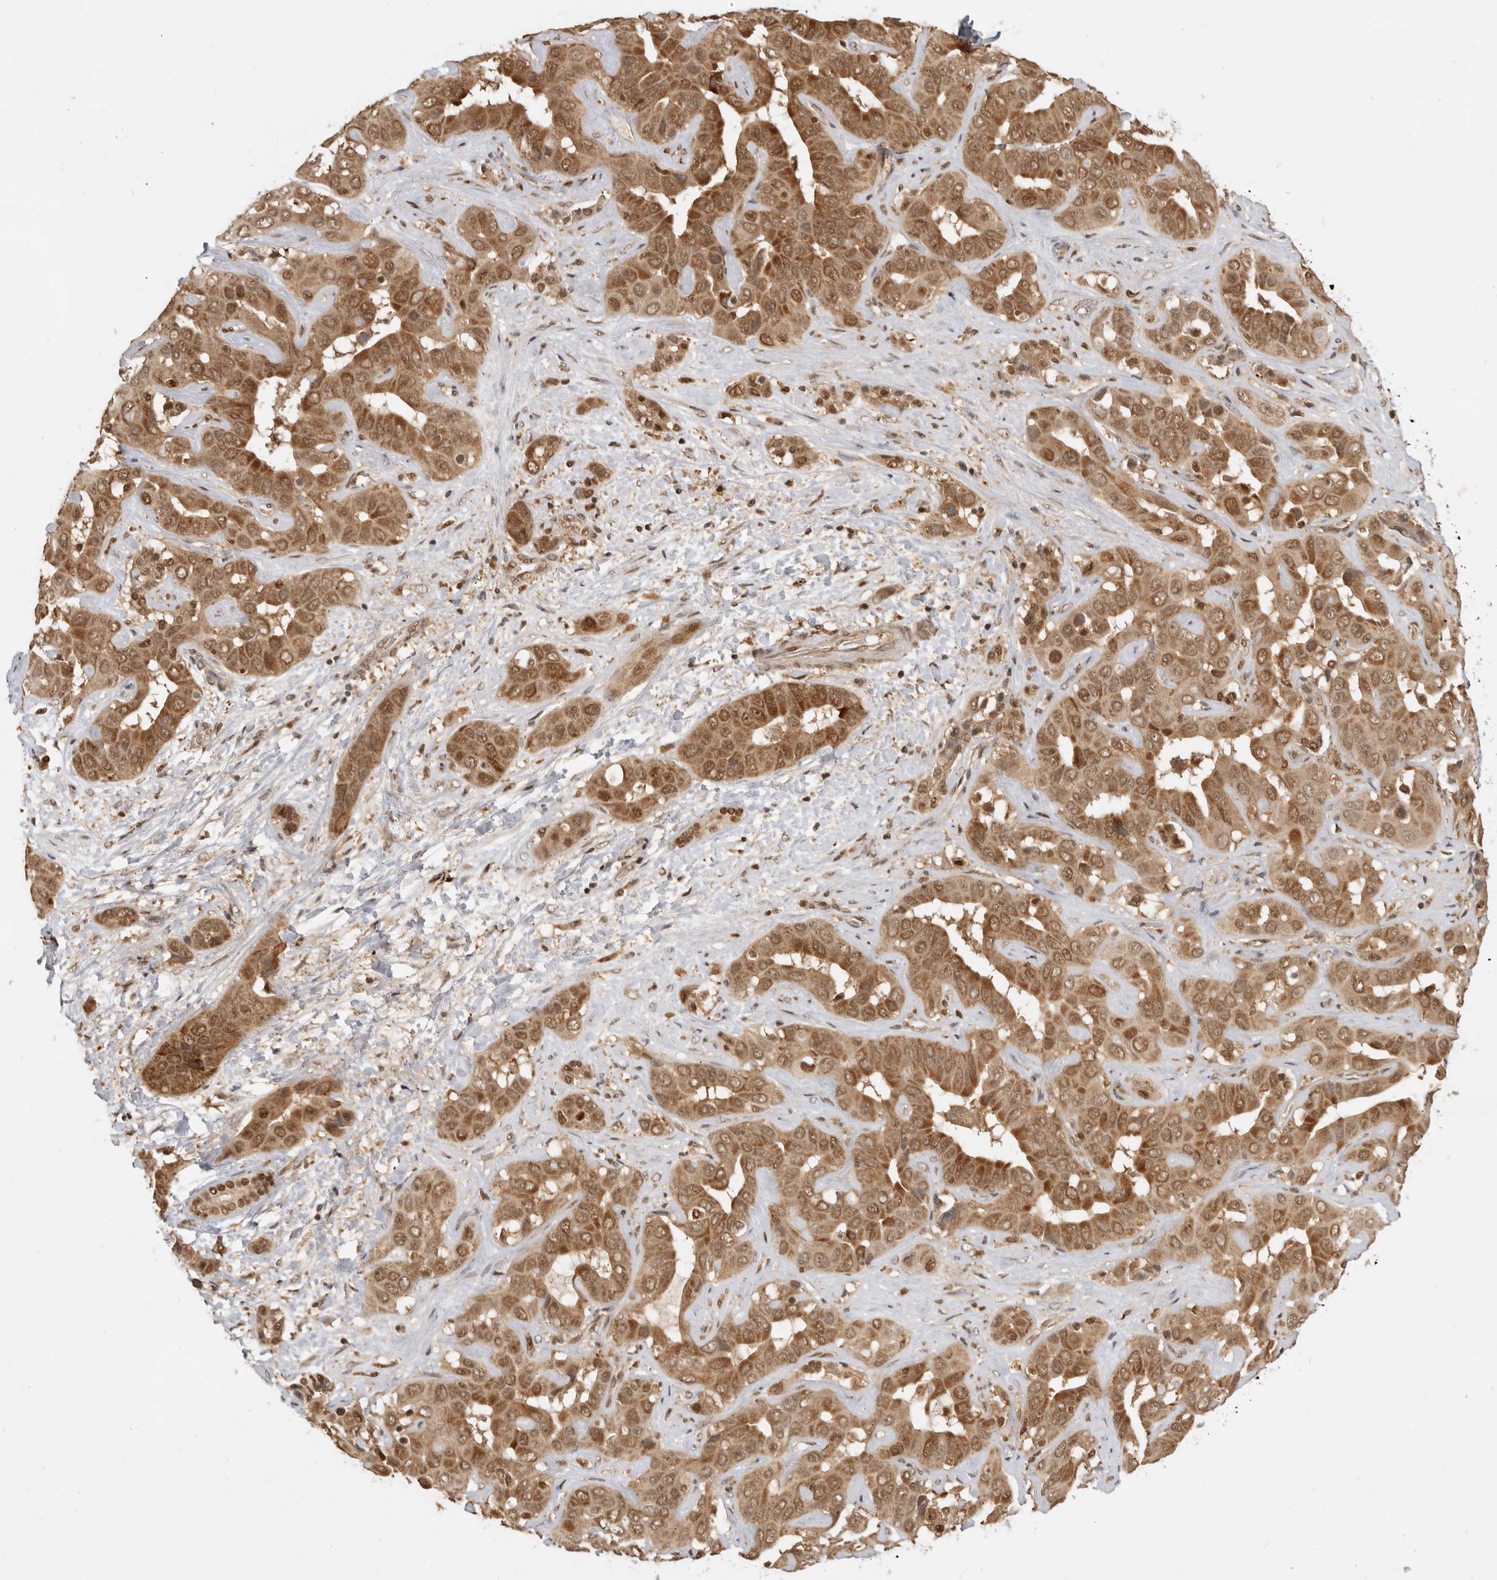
{"staining": {"intensity": "moderate", "quantity": ">75%", "location": "cytoplasmic/membranous,nuclear"}, "tissue": "liver cancer", "cell_type": "Tumor cells", "image_type": "cancer", "snomed": [{"axis": "morphology", "description": "Cholangiocarcinoma"}, {"axis": "topography", "description": "Liver"}], "caption": "IHC photomicrograph of human liver cancer (cholangiocarcinoma) stained for a protein (brown), which reveals medium levels of moderate cytoplasmic/membranous and nuclear staining in approximately >75% of tumor cells.", "gene": "ADPRS", "patient": {"sex": "female", "age": 52}}